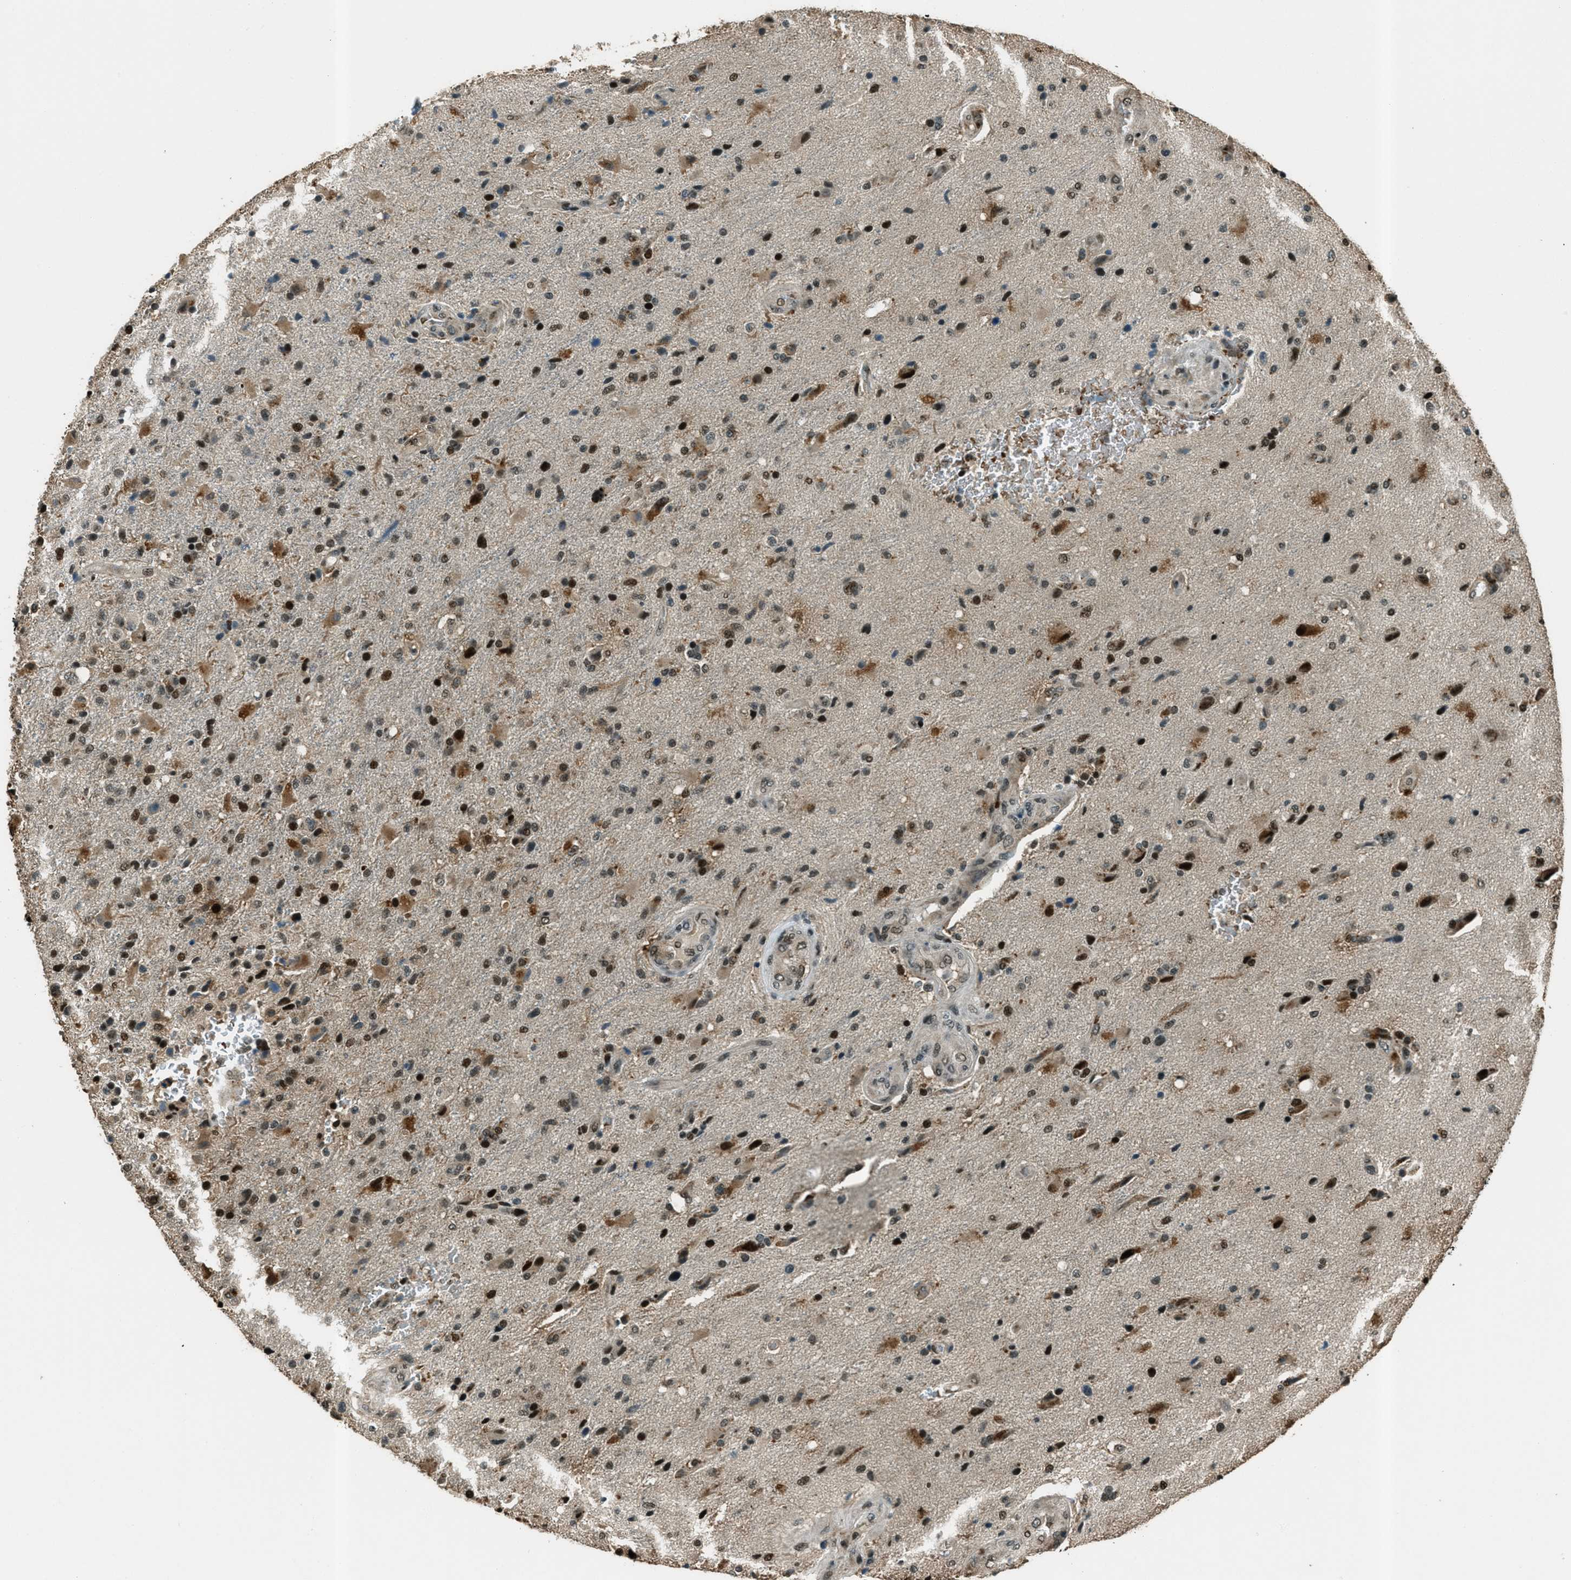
{"staining": {"intensity": "strong", "quantity": "<25%", "location": "cytoplasmic/membranous,nuclear"}, "tissue": "glioma", "cell_type": "Tumor cells", "image_type": "cancer", "snomed": [{"axis": "morphology", "description": "Glioma, malignant, High grade"}, {"axis": "topography", "description": "Brain"}], "caption": "About <25% of tumor cells in human high-grade glioma (malignant) demonstrate strong cytoplasmic/membranous and nuclear protein positivity as visualized by brown immunohistochemical staining.", "gene": "TARDBP", "patient": {"sex": "male", "age": 72}}